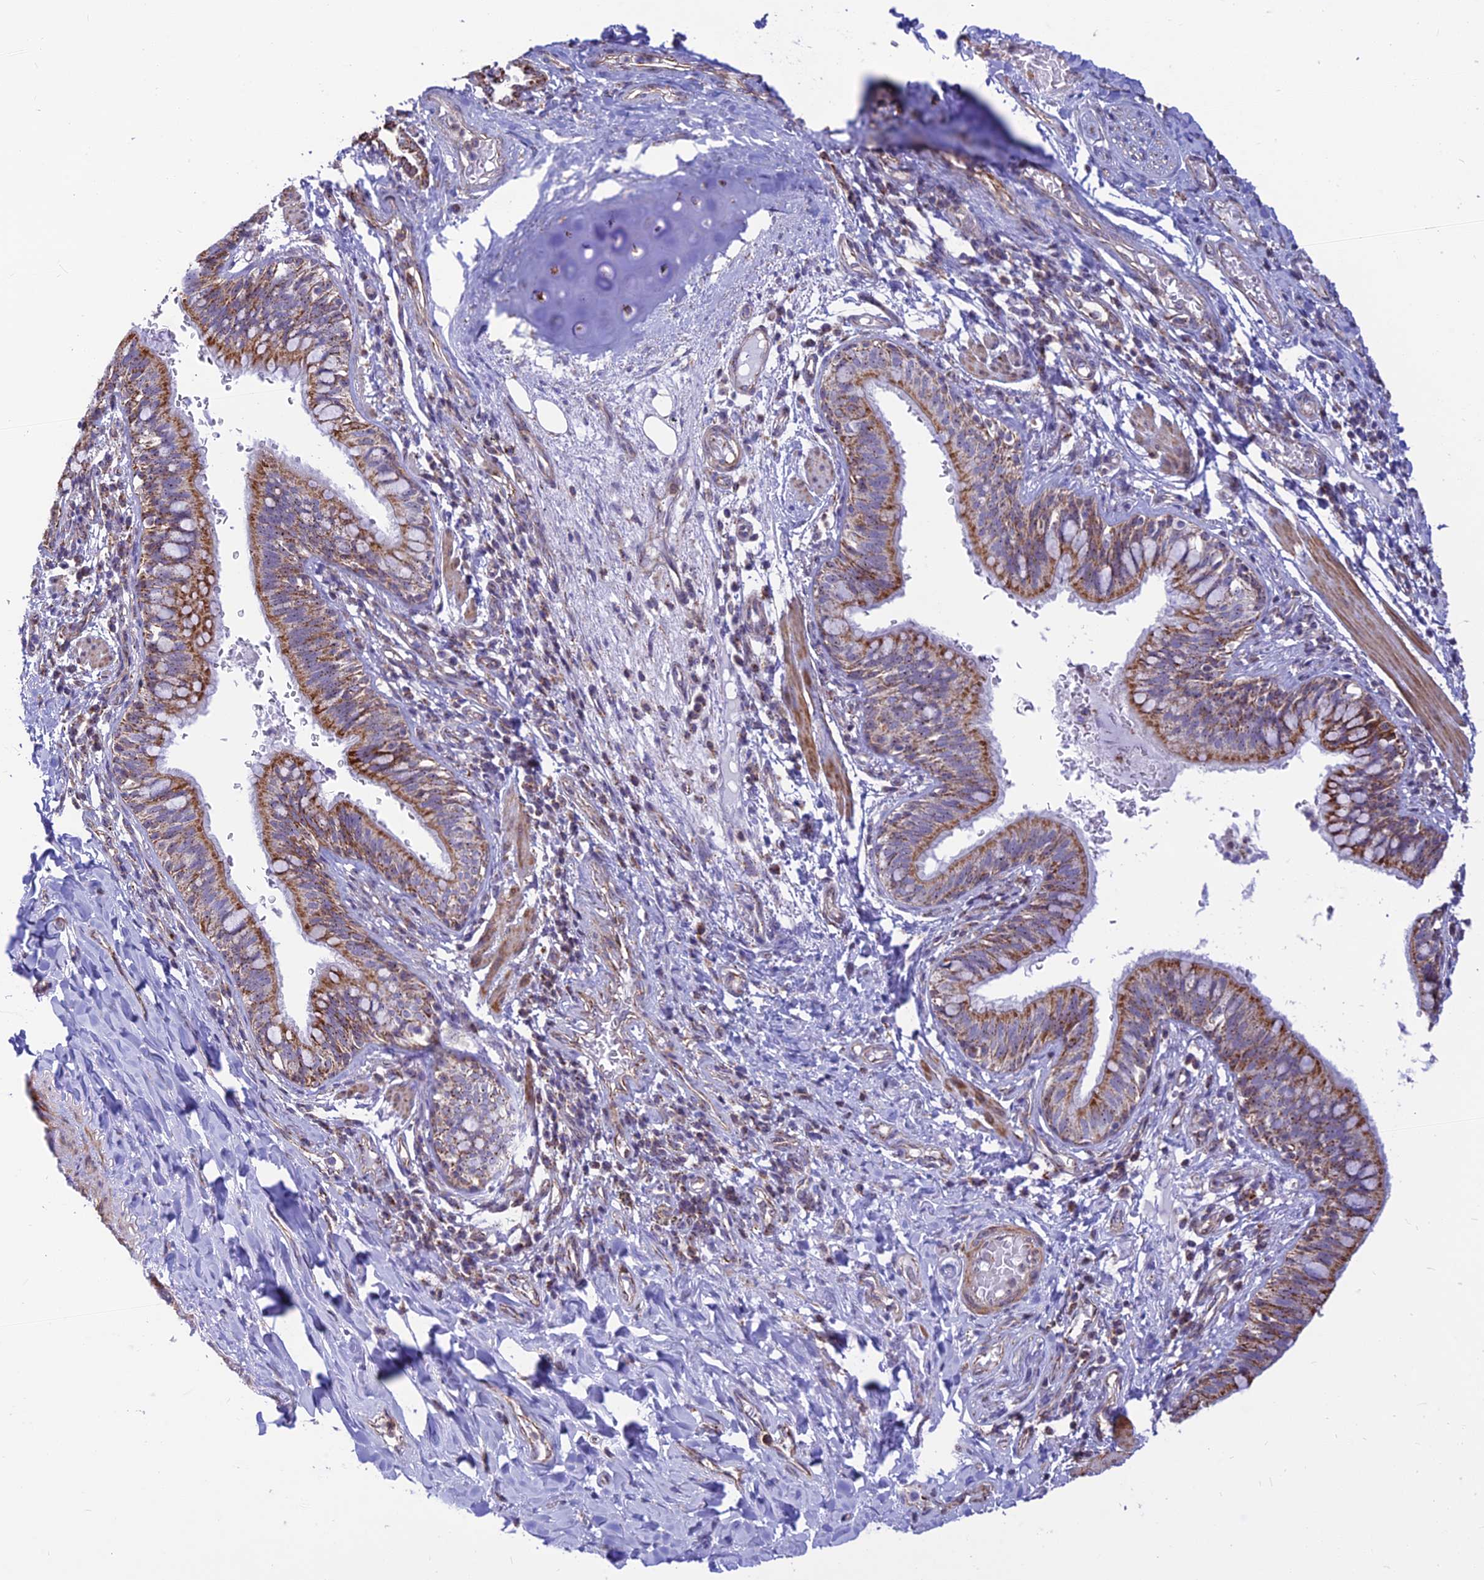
{"staining": {"intensity": "moderate", "quantity": ">75%", "location": "cytoplasmic/membranous,nuclear"}, "tissue": "bronchus", "cell_type": "Respiratory epithelial cells", "image_type": "normal", "snomed": [{"axis": "morphology", "description": "Normal tissue, NOS"}, {"axis": "topography", "description": "Cartilage tissue"}, {"axis": "topography", "description": "Bronchus"}], "caption": "Unremarkable bronchus displays moderate cytoplasmic/membranous,nuclear staining in about >75% of respiratory epithelial cells, visualized by immunohistochemistry.", "gene": "POLR1G", "patient": {"sex": "female", "age": 36}}